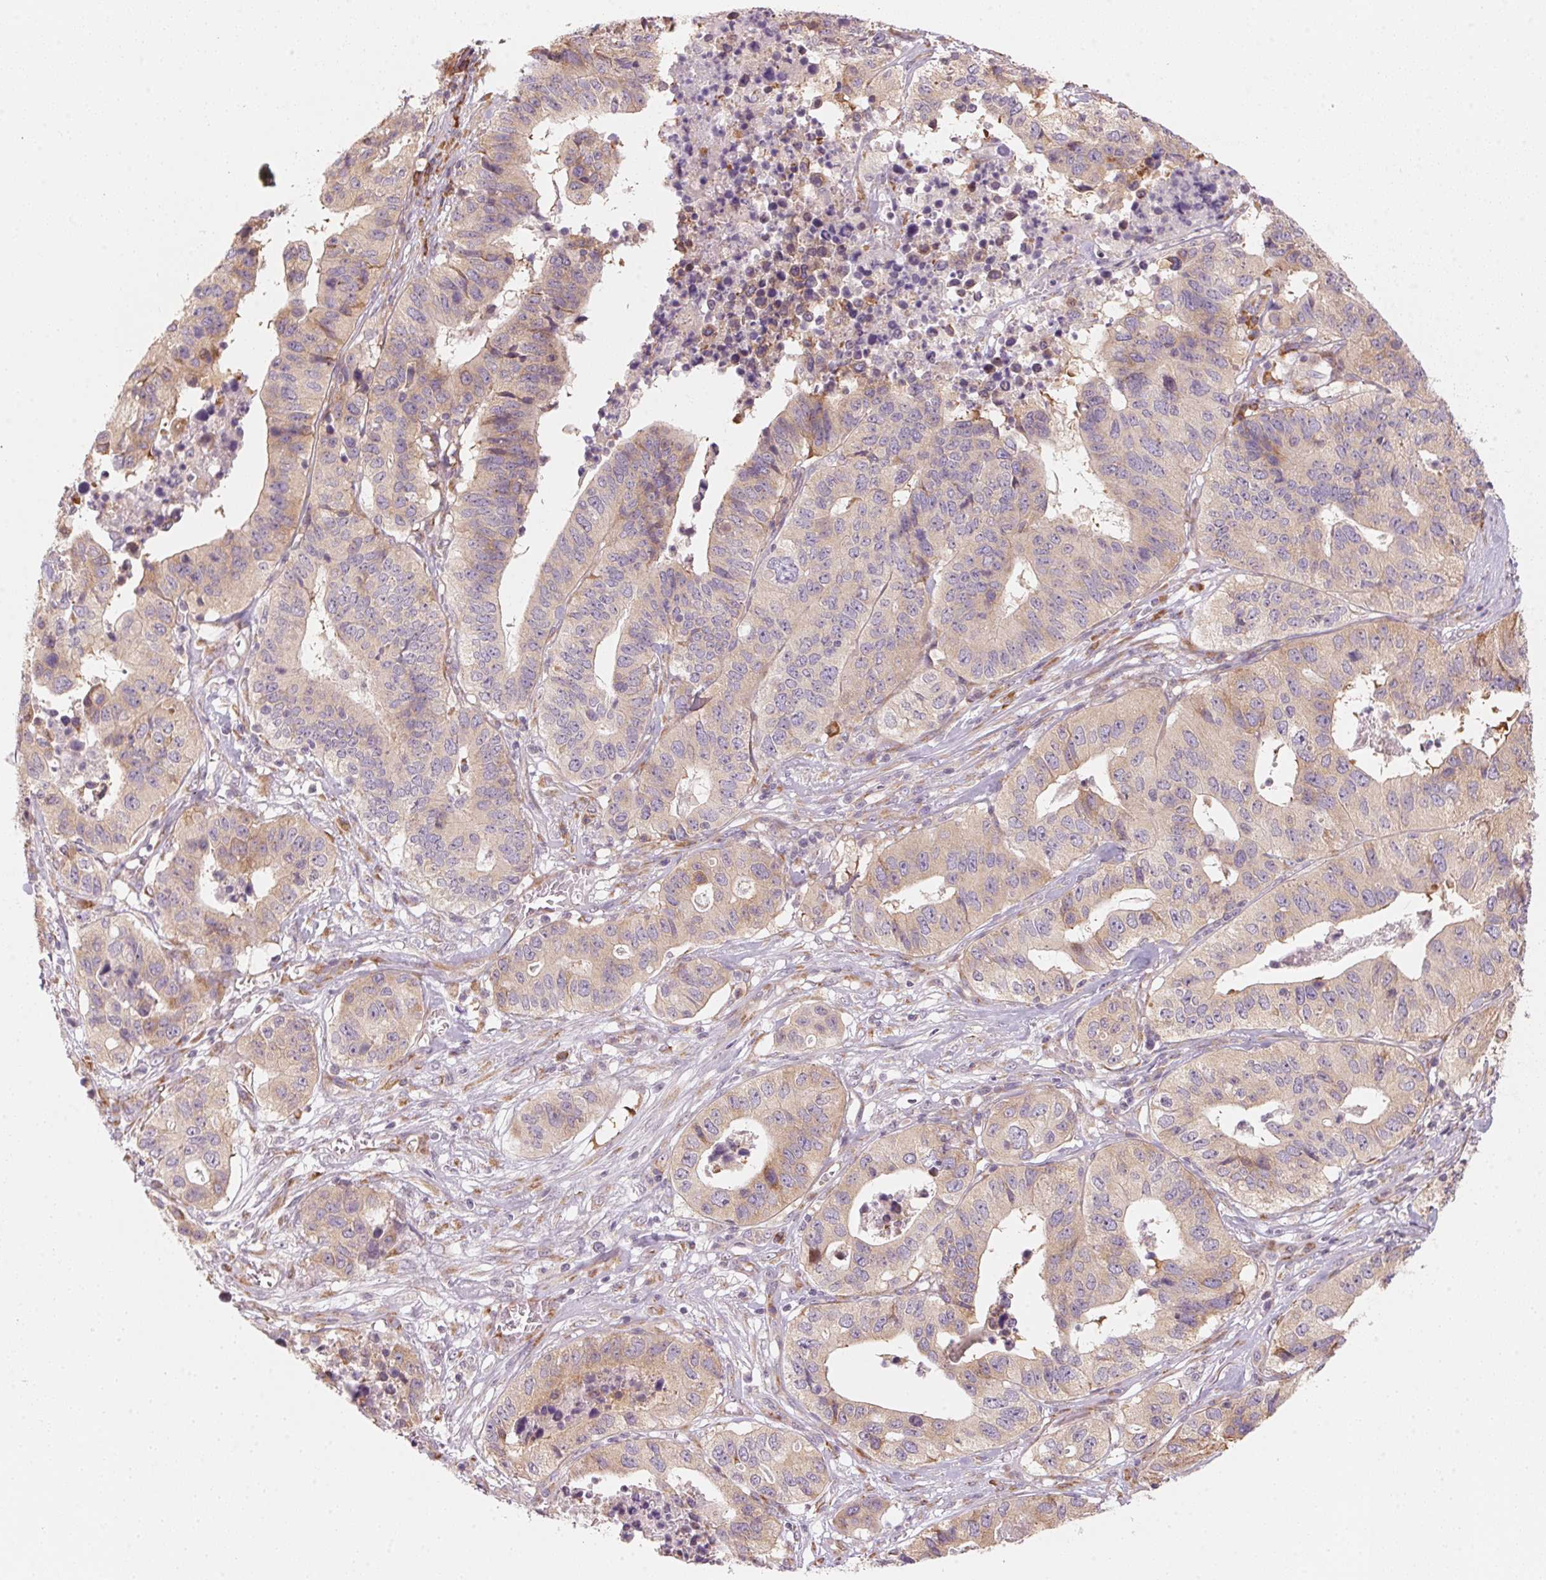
{"staining": {"intensity": "moderate", "quantity": "25%-75%", "location": "cytoplasmic/membranous"}, "tissue": "stomach cancer", "cell_type": "Tumor cells", "image_type": "cancer", "snomed": [{"axis": "morphology", "description": "Adenocarcinoma, NOS"}, {"axis": "topography", "description": "Stomach, upper"}], "caption": "Immunohistochemical staining of stomach cancer demonstrates medium levels of moderate cytoplasmic/membranous staining in approximately 25%-75% of tumor cells.", "gene": "BLOC1S2", "patient": {"sex": "female", "age": 67}}